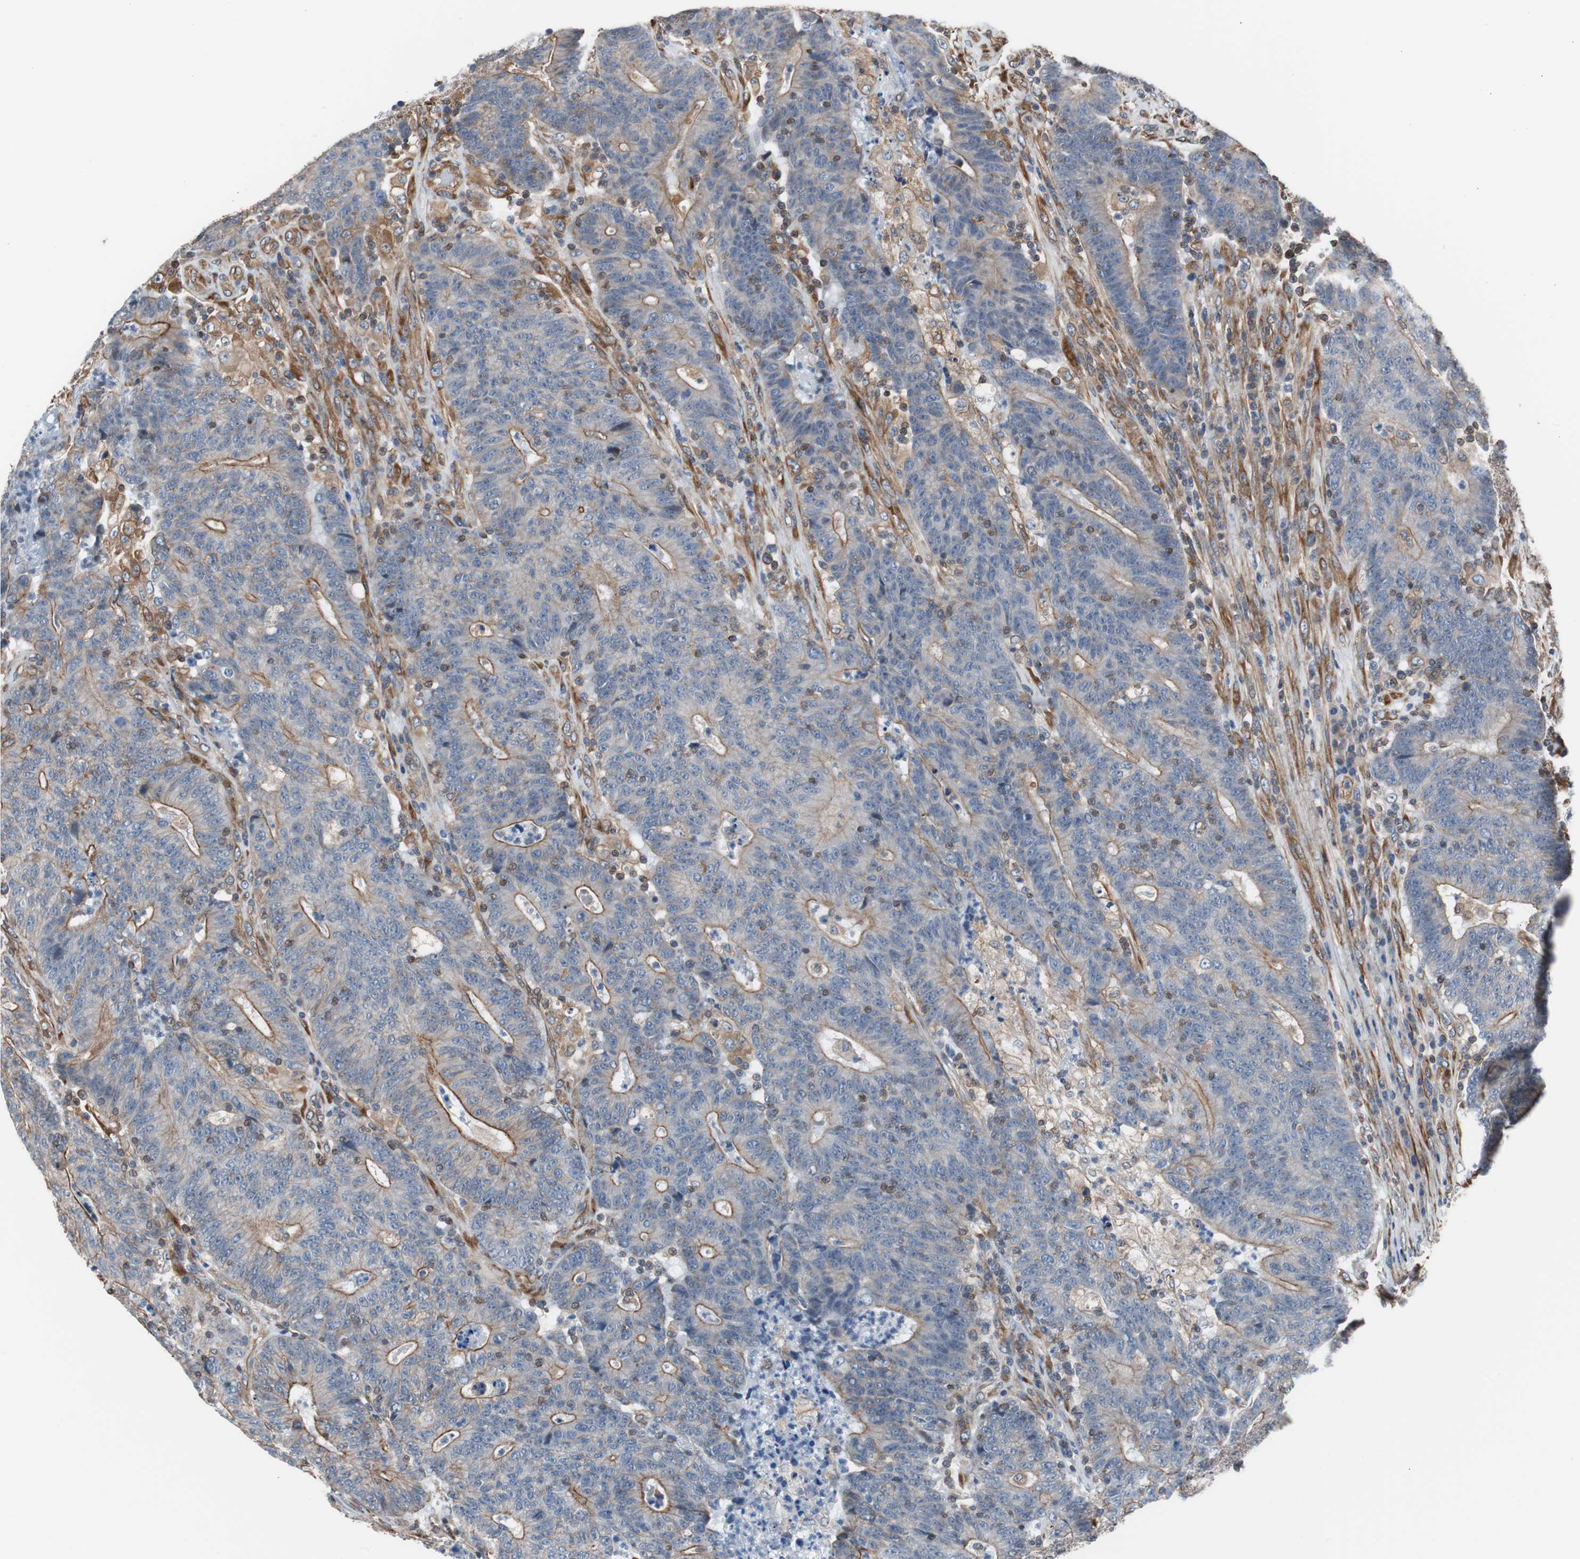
{"staining": {"intensity": "weak", "quantity": "25%-75%", "location": "cytoplasmic/membranous"}, "tissue": "colorectal cancer", "cell_type": "Tumor cells", "image_type": "cancer", "snomed": [{"axis": "morphology", "description": "Normal tissue, NOS"}, {"axis": "morphology", "description": "Adenocarcinoma, NOS"}, {"axis": "topography", "description": "Colon"}], "caption": "Colorectal cancer (adenocarcinoma) stained with immunohistochemistry displays weak cytoplasmic/membranous expression in approximately 25%-75% of tumor cells.", "gene": "KIF3B", "patient": {"sex": "female", "age": 75}}